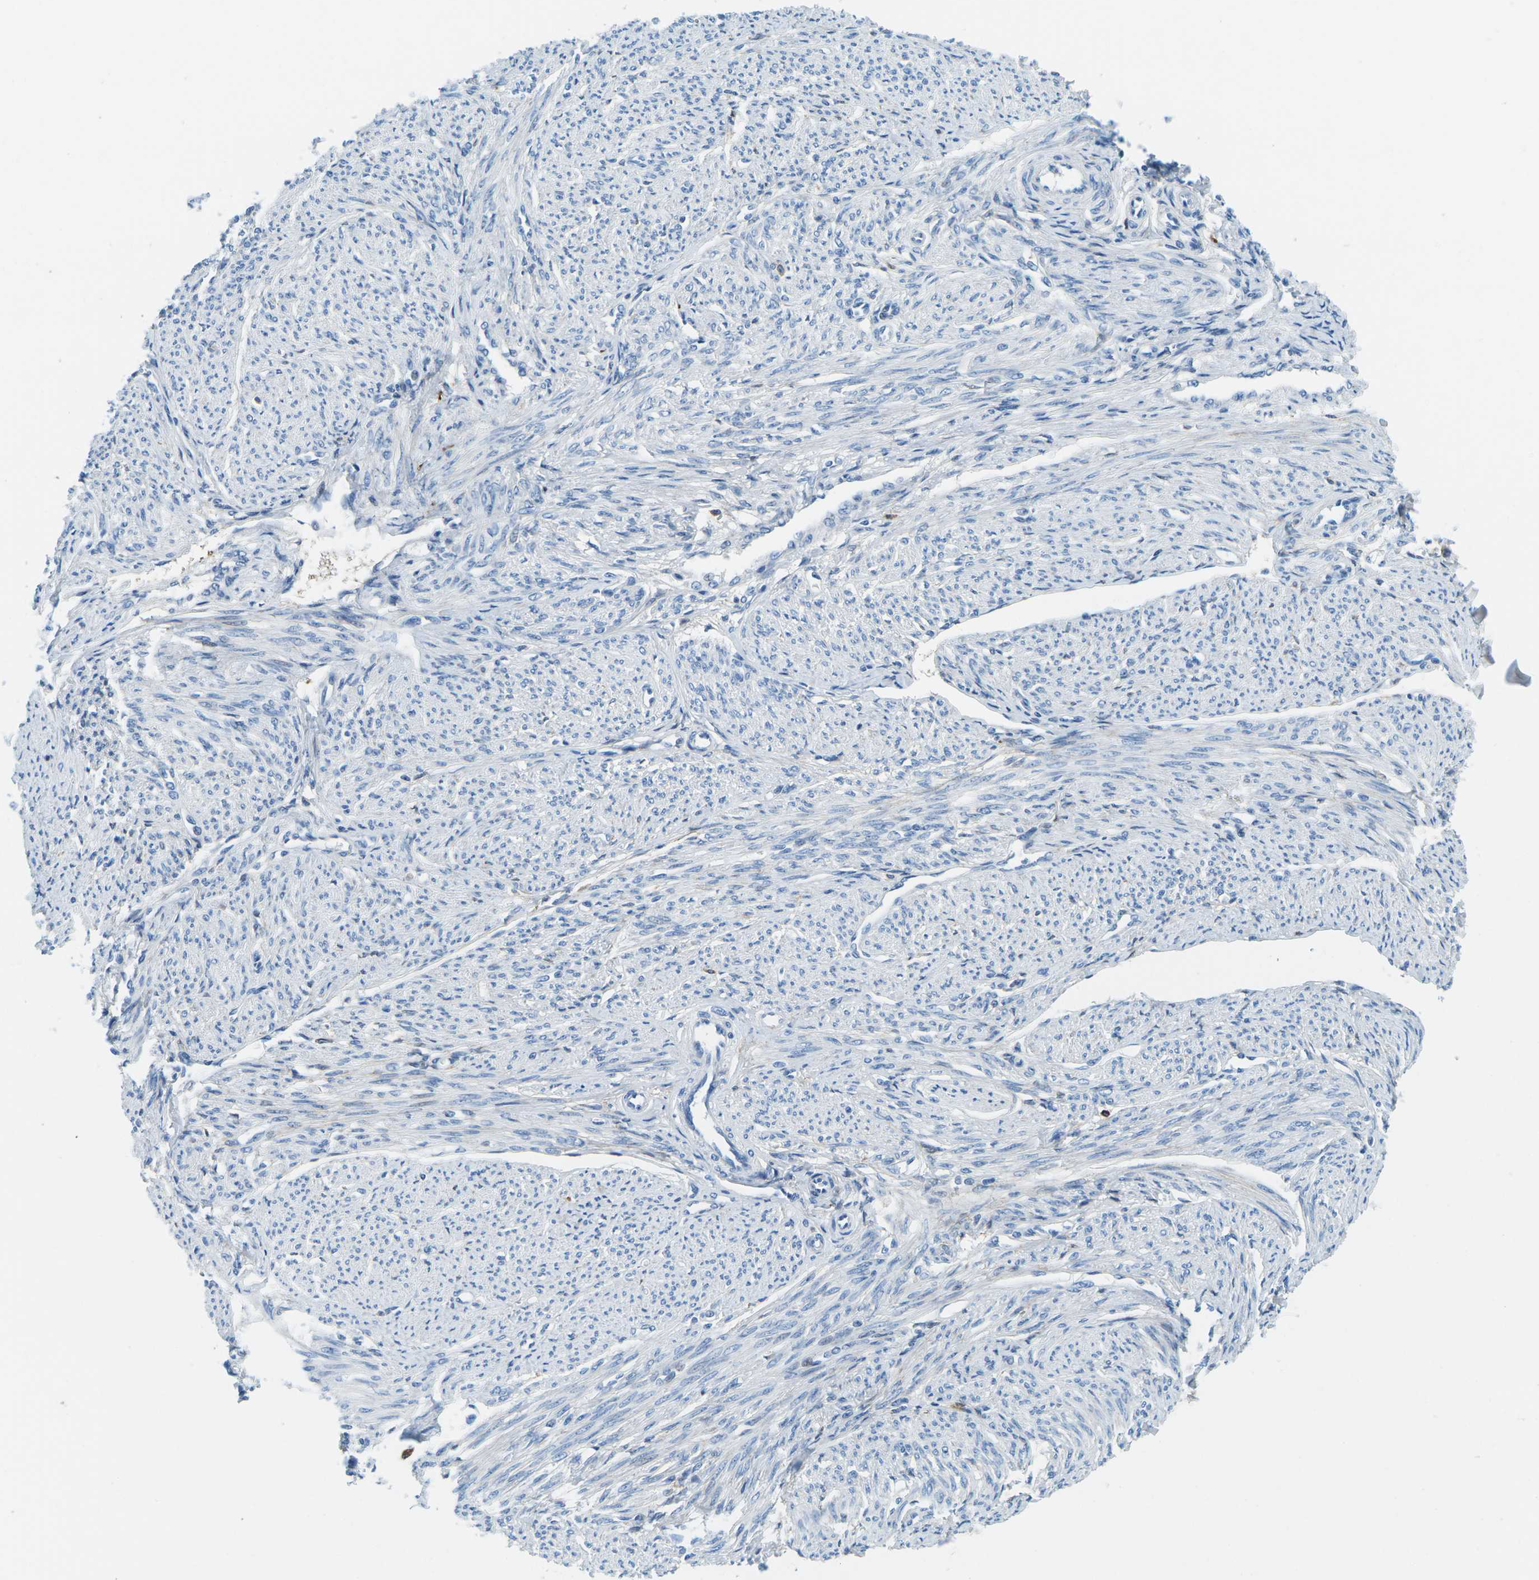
{"staining": {"intensity": "negative", "quantity": "none", "location": "none"}, "tissue": "smooth muscle", "cell_type": "Smooth muscle cells", "image_type": "normal", "snomed": [{"axis": "morphology", "description": "Normal tissue, NOS"}, {"axis": "topography", "description": "Smooth muscle"}], "caption": "Smooth muscle was stained to show a protein in brown. There is no significant staining in smooth muscle cells. (DAB immunohistochemistry with hematoxylin counter stain).", "gene": "CFB", "patient": {"sex": "female", "age": 65}}